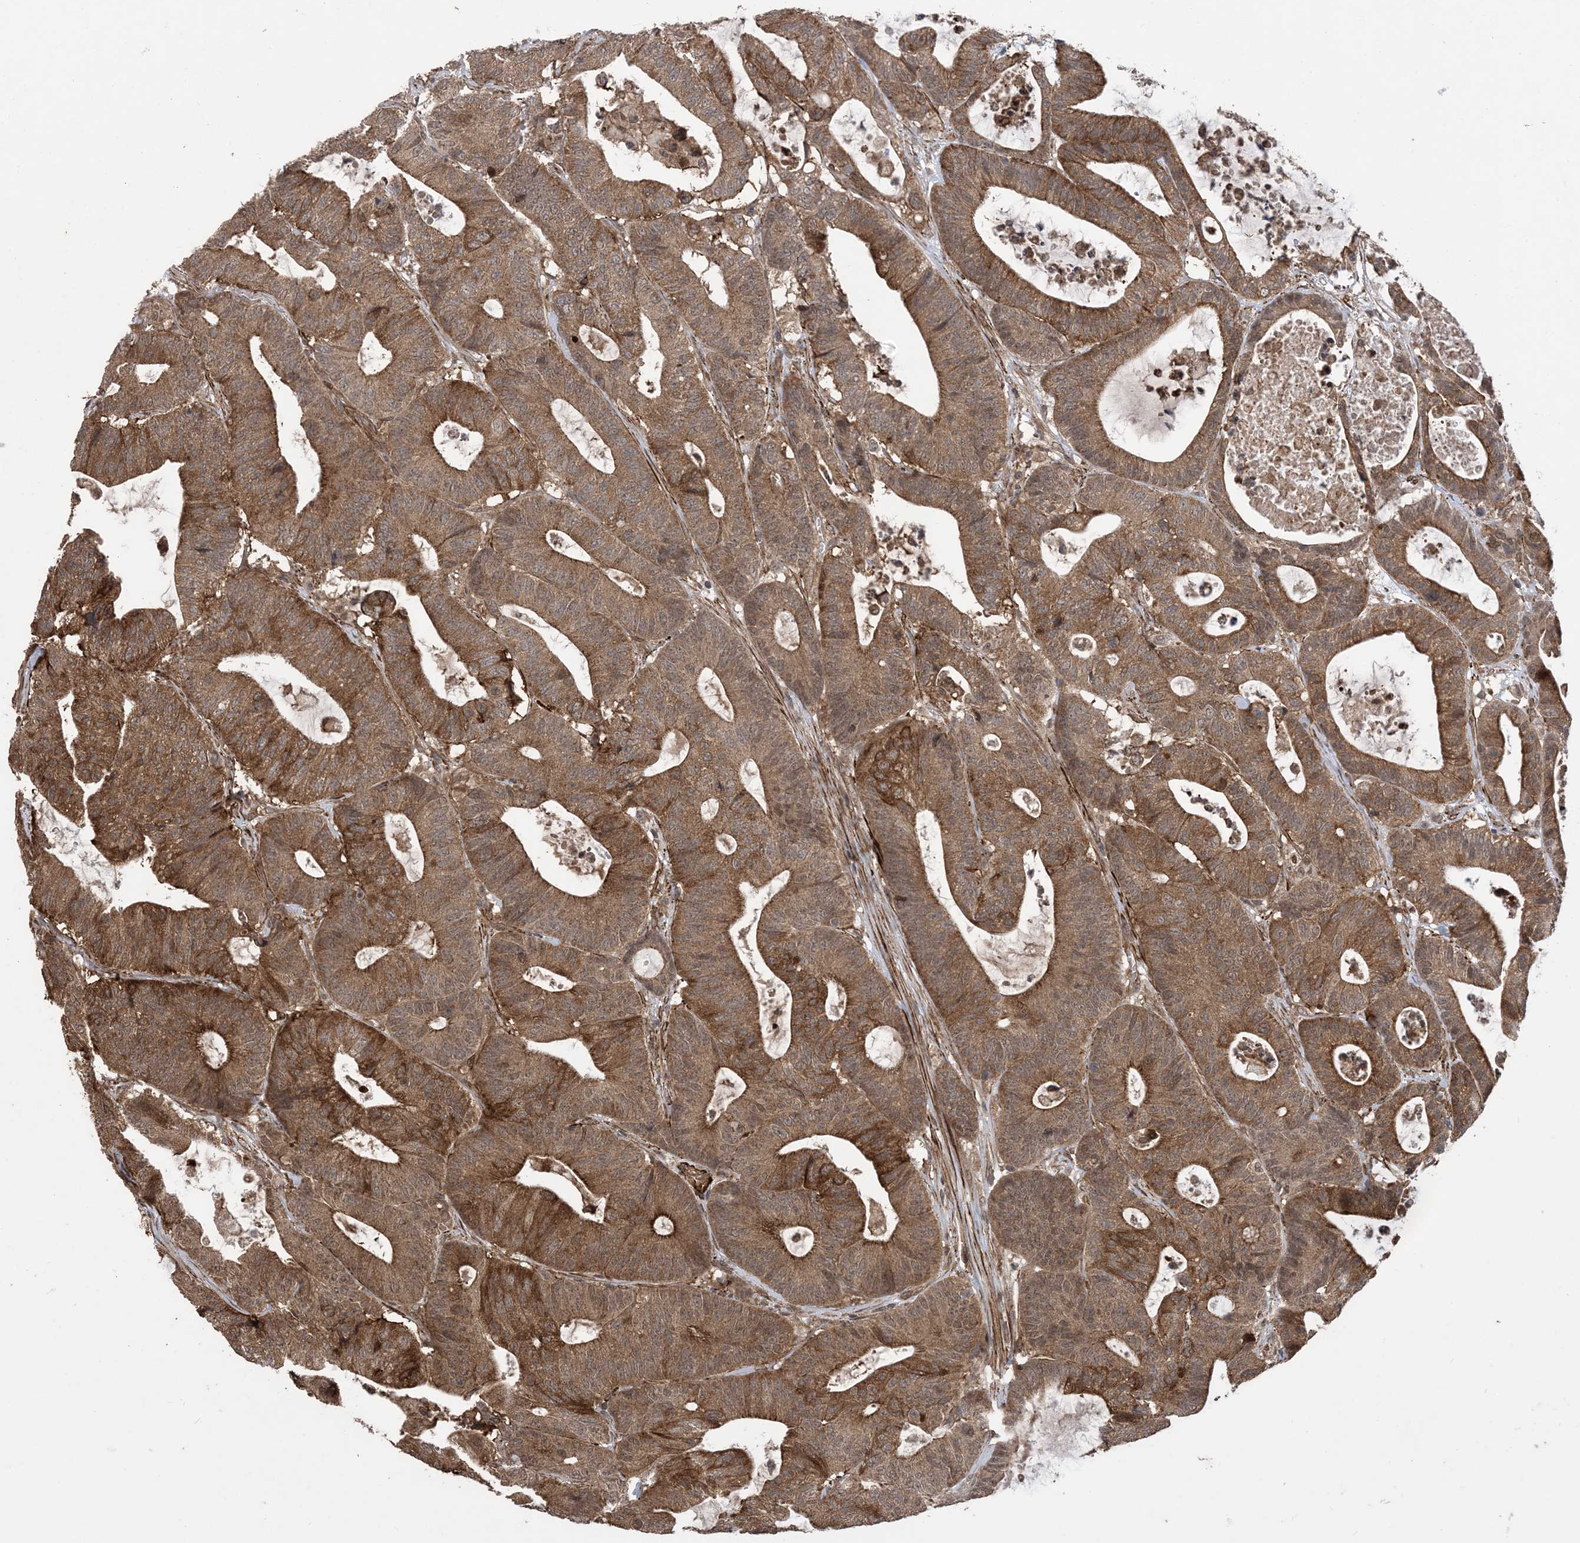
{"staining": {"intensity": "moderate", "quantity": ">75%", "location": "cytoplasmic/membranous"}, "tissue": "colorectal cancer", "cell_type": "Tumor cells", "image_type": "cancer", "snomed": [{"axis": "morphology", "description": "Adenocarcinoma, NOS"}, {"axis": "topography", "description": "Colon"}], "caption": "Moderate cytoplasmic/membranous protein expression is present in about >75% of tumor cells in adenocarcinoma (colorectal).", "gene": "ZNF511", "patient": {"sex": "female", "age": 84}}